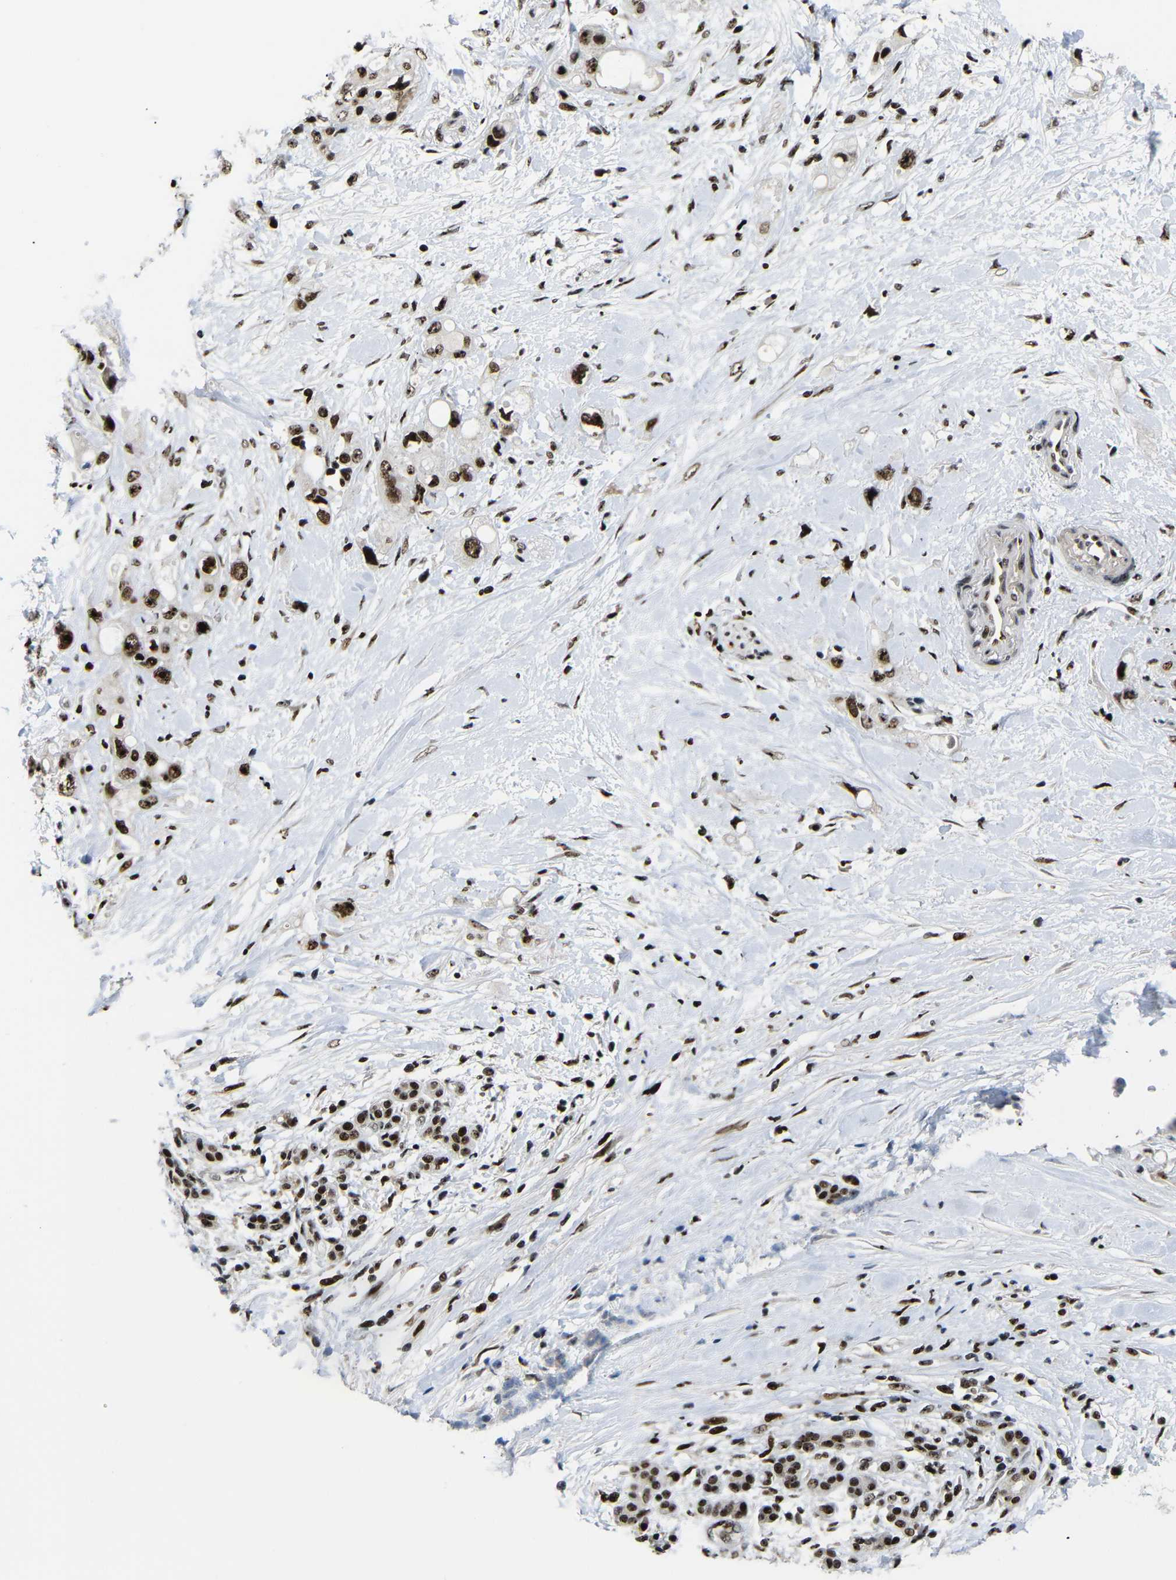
{"staining": {"intensity": "strong", "quantity": ">75%", "location": "nuclear"}, "tissue": "pancreatic cancer", "cell_type": "Tumor cells", "image_type": "cancer", "snomed": [{"axis": "morphology", "description": "Adenocarcinoma, NOS"}, {"axis": "topography", "description": "Pancreas"}], "caption": "Immunohistochemical staining of human adenocarcinoma (pancreatic) shows high levels of strong nuclear protein positivity in about >75% of tumor cells. (IHC, brightfield microscopy, high magnification).", "gene": "SETDB2", "patient": {"sex": "female", "age": 56}}